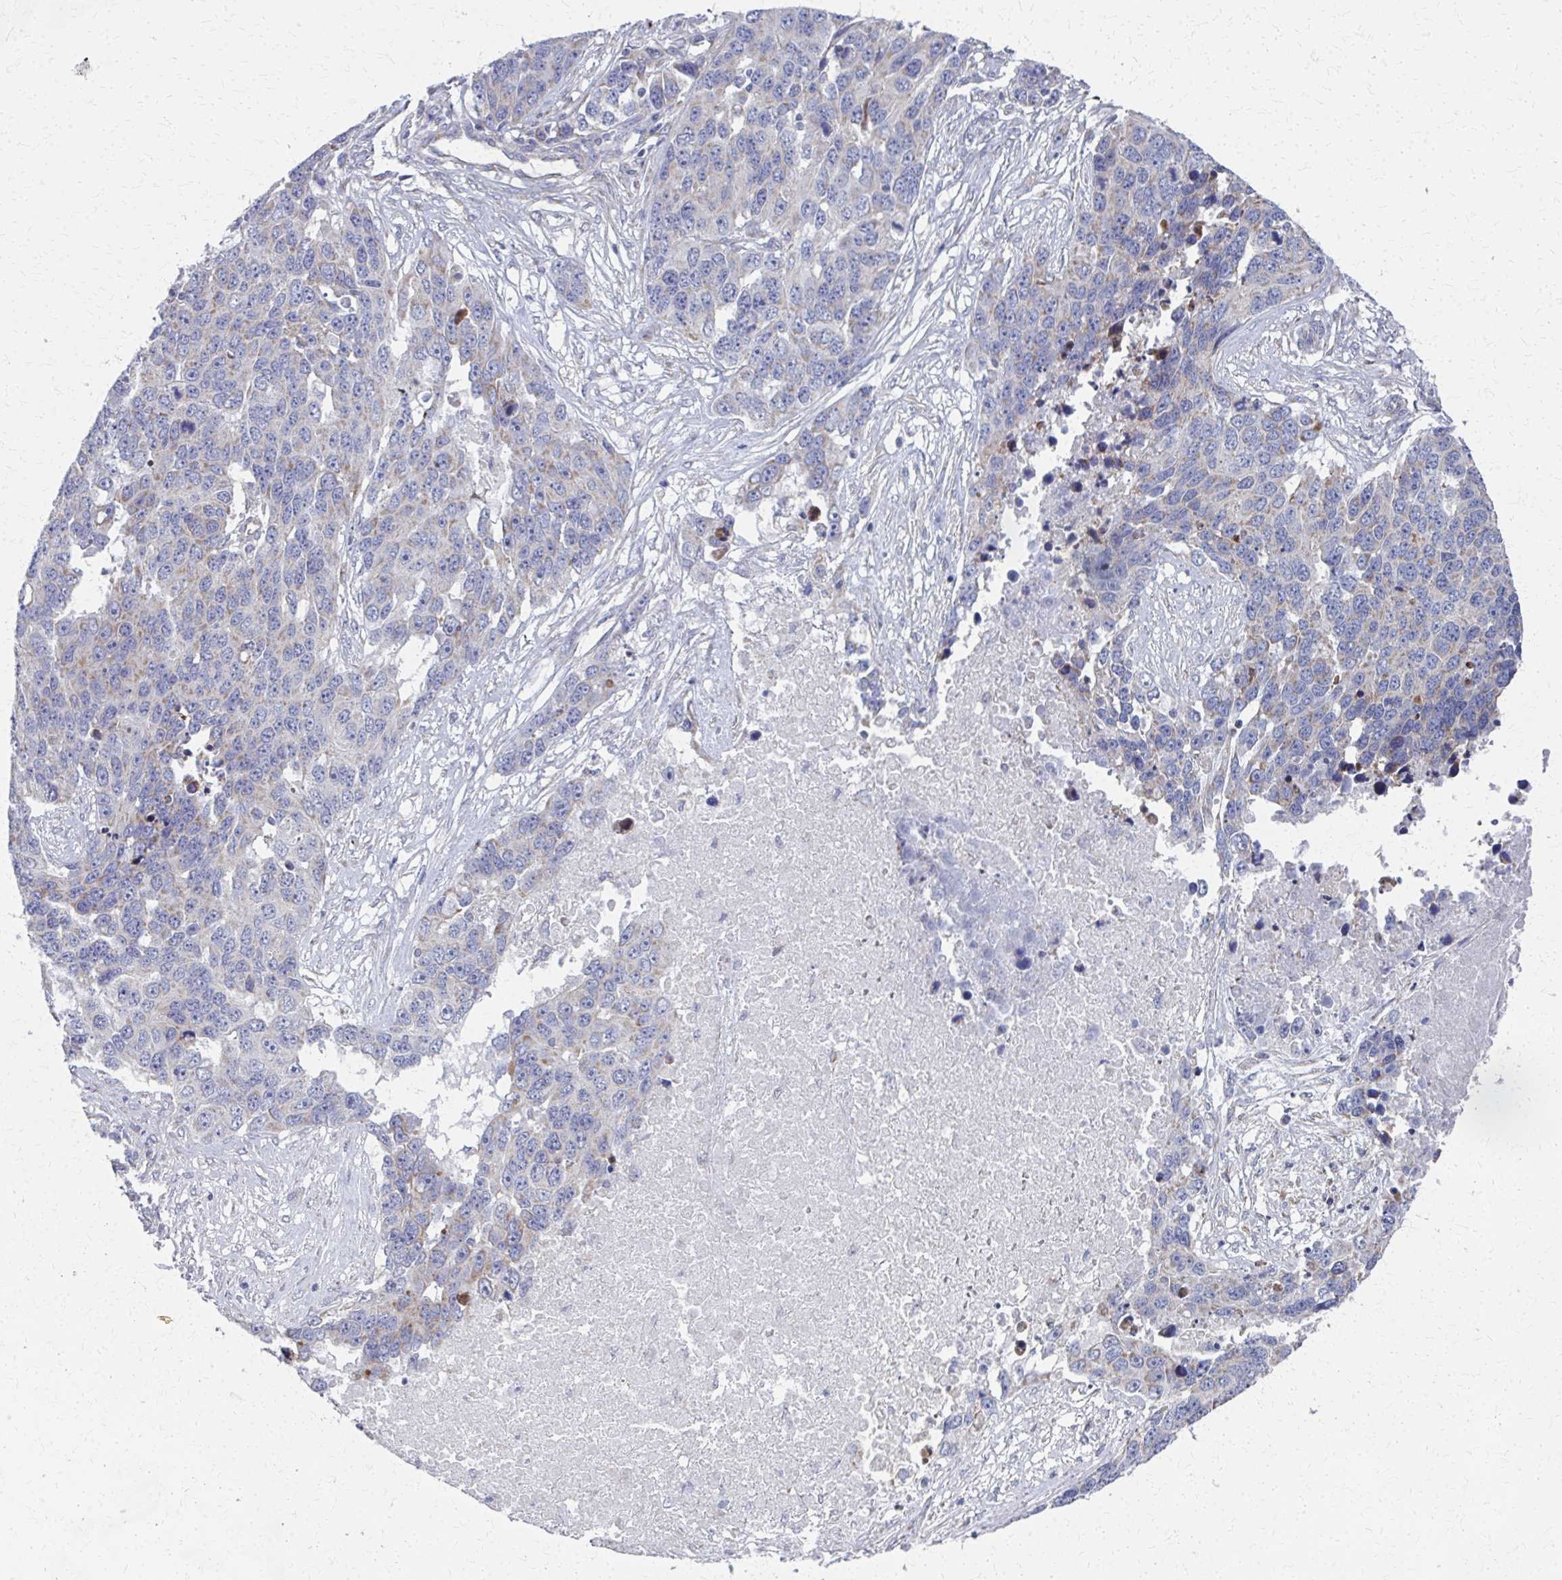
{"staining": {"intensity": "weak", "quantity": "25%-75%", "location": "cytoplasmic/membranous"}, "tissue": "ovarian cancer", "cell_type": "Tumor cells", "image_type": "cancer", "snomed": [{"axis": "morphology", "description": "Cystadenocarcinoma, serous, NOS"}, {"axis": "topography", "description": "Ovary"}], "caption": "An IHC histopathology image of tumor tissue is shown. Protein staining in brown shows weak cytoplasmic/membranous positivity in ovarian cancer within tumor cells.", "gene": "FAHD1", "patient": {"sex": "female", "age": 76}}